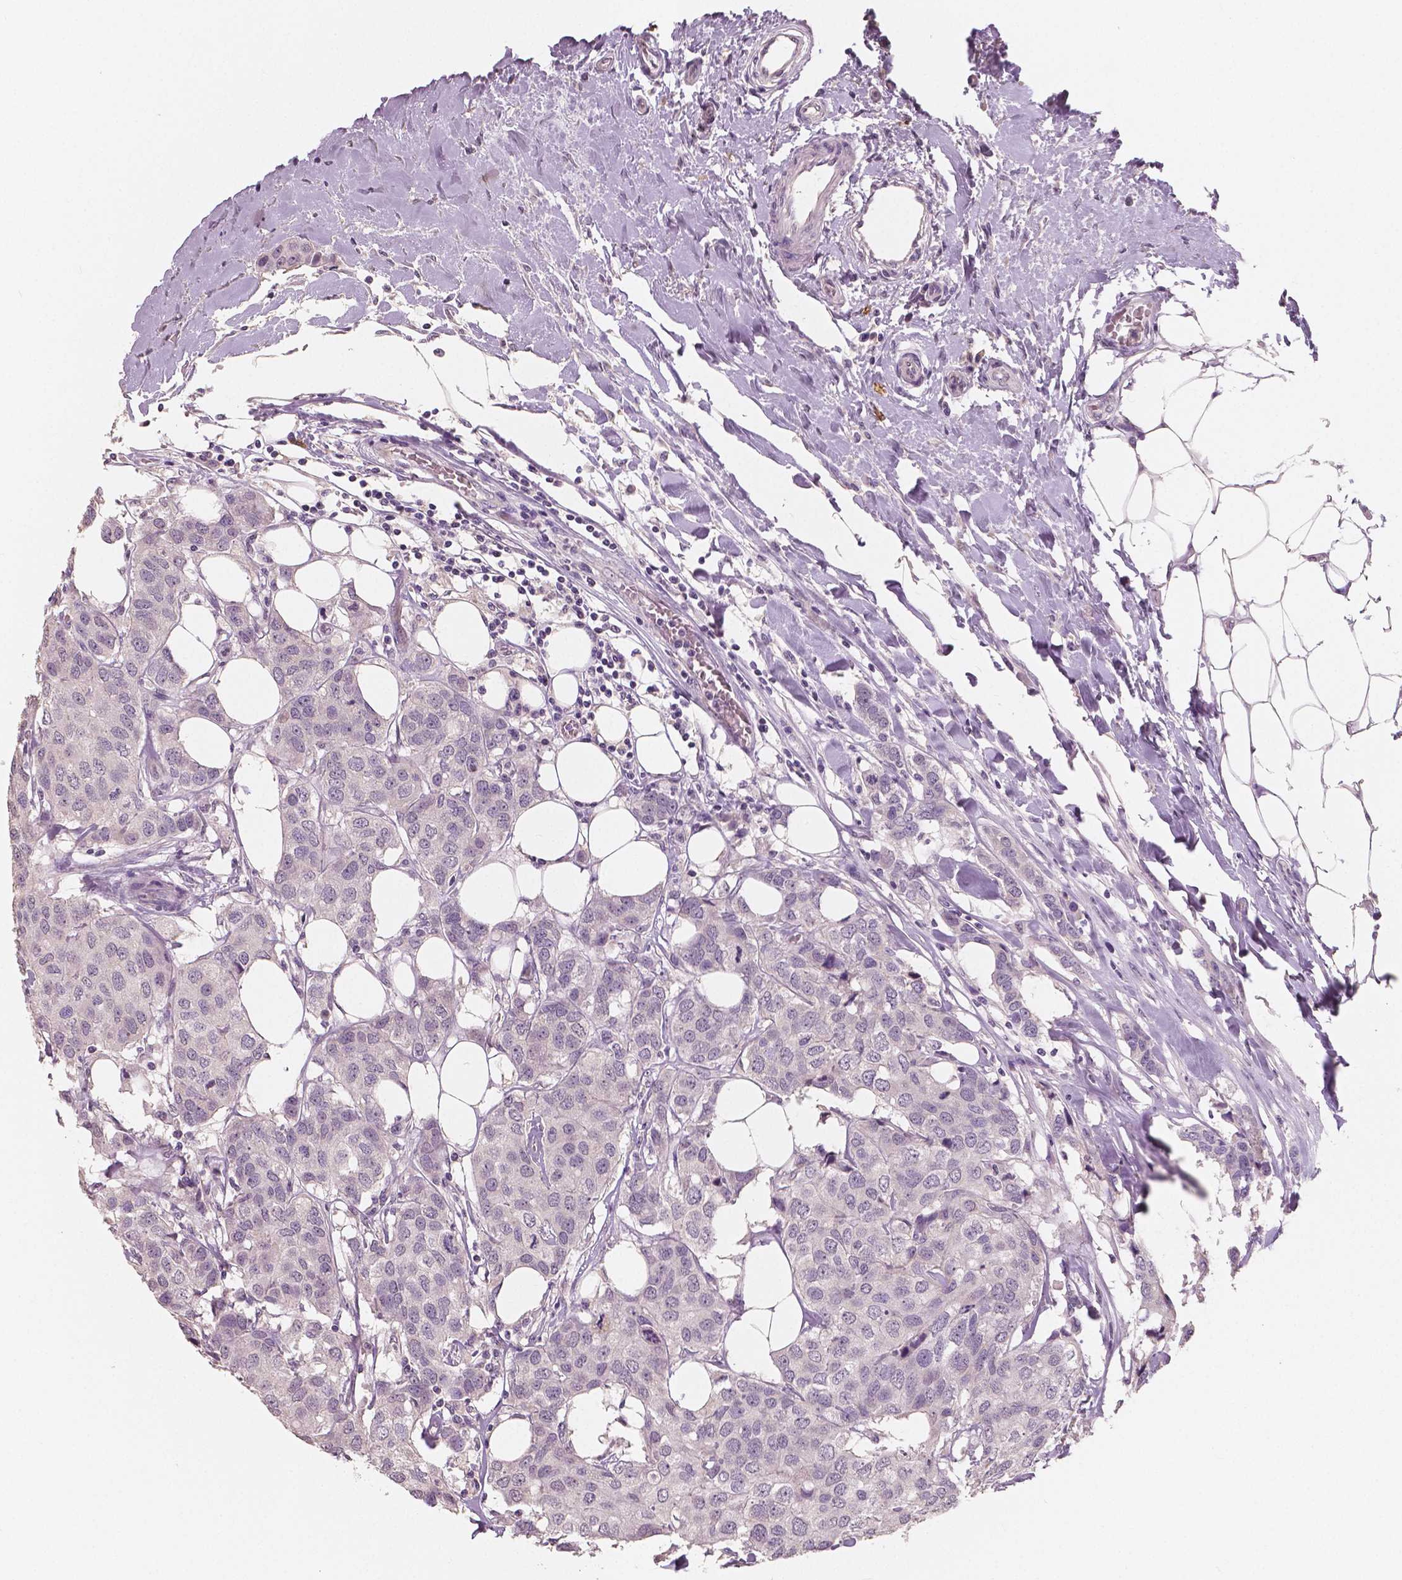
{"staining": {"intensity": "negative", "quantity": "none", "location": "none"}, "tissue": "breast cancer", "cell_type": "Tumor cells", "image_type": "cancer", "snomed": [{"axis": "morphology", "description": "Duct carcinoma"}, {"axis": "topography", "description": "Breast"}], "caption": "Breast cancer (intraductal carcinoma) was stained to show a protein in brown. There is no significant staining in tumor cells.", "gene": "KIT", "patient": {"sex": "female", "age": 80}}